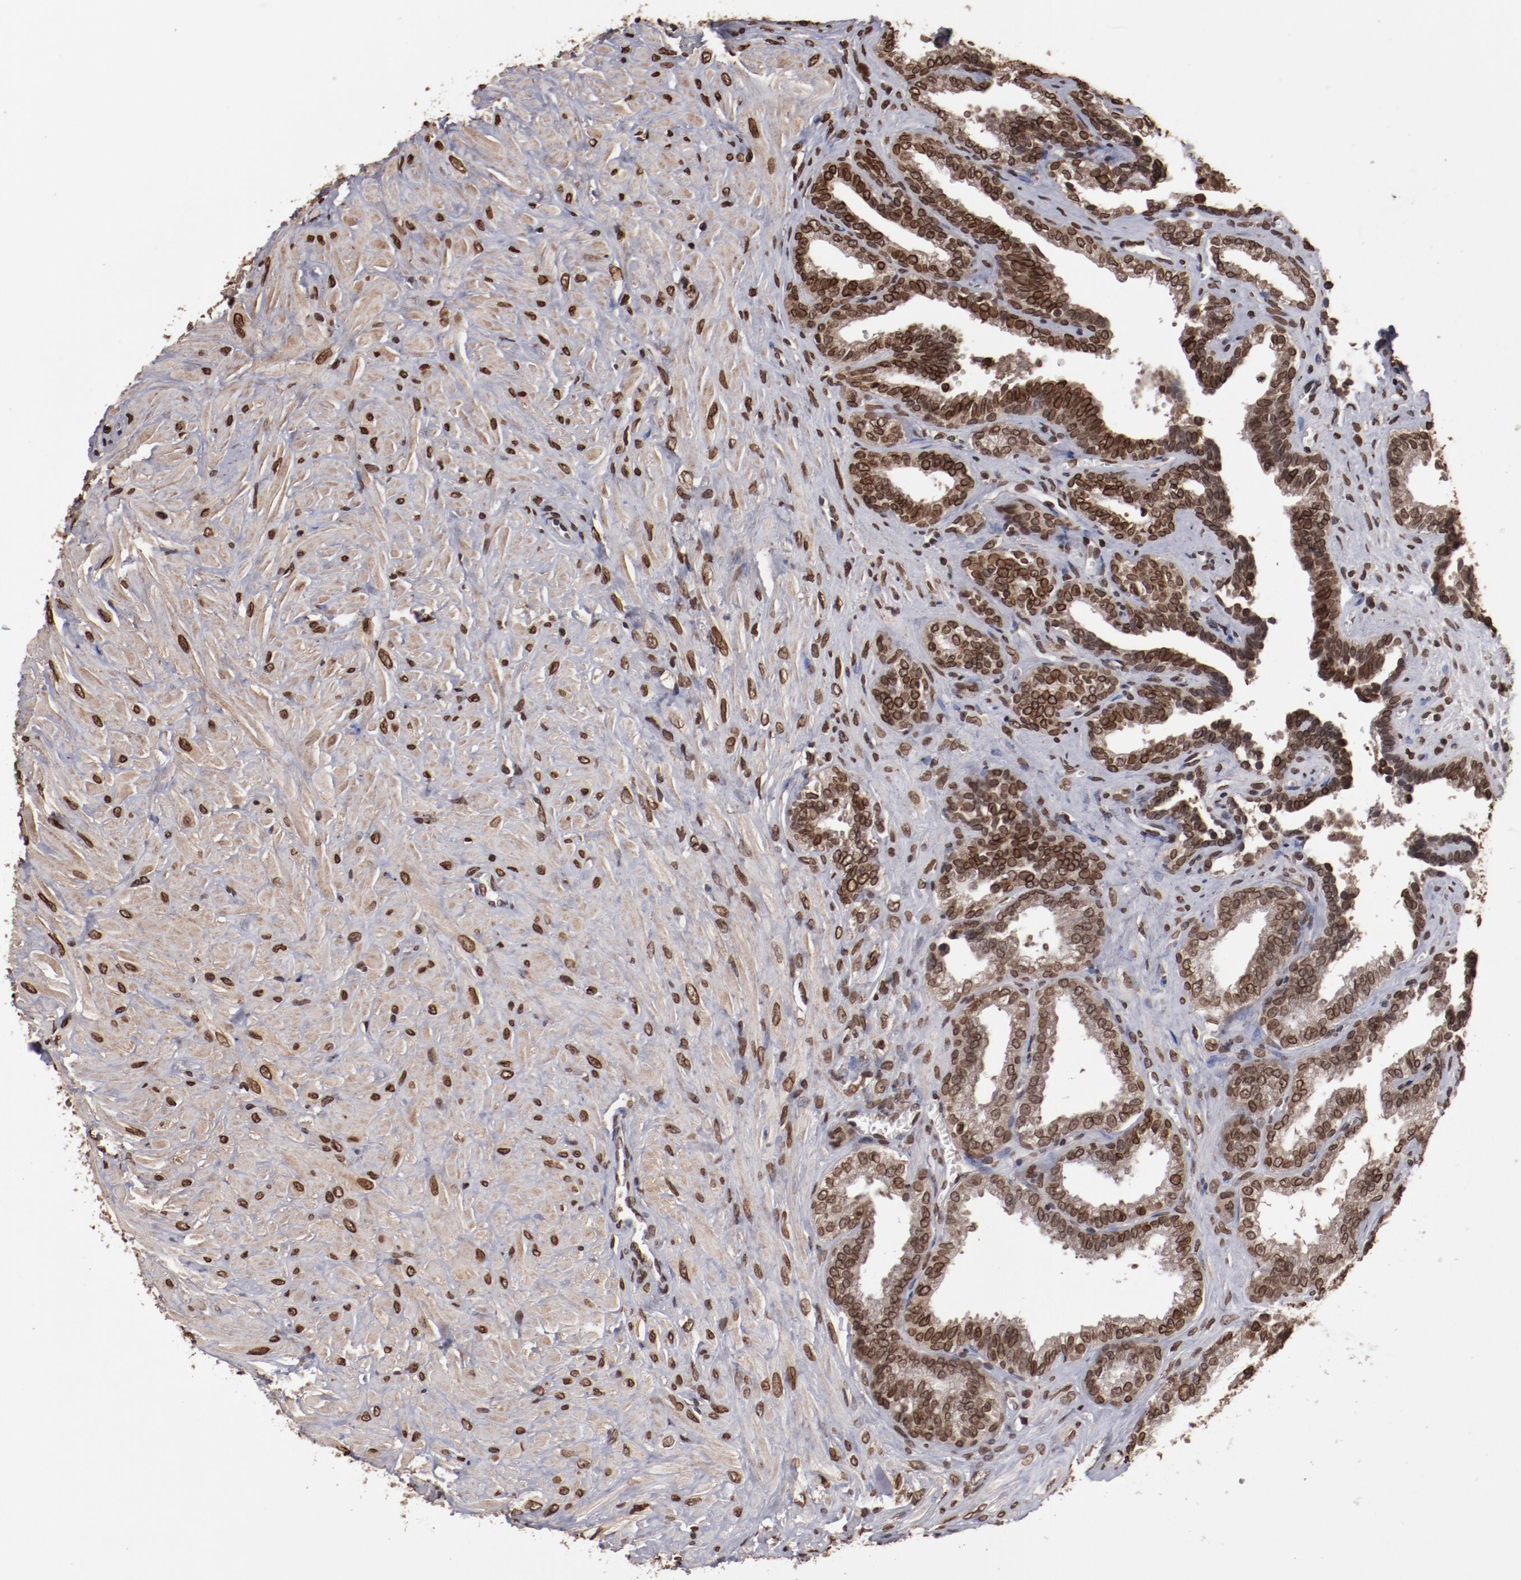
{"staining": {"intensity": "strong", "quantity": ">75%", "location": "nuclear"}, "tissue": "seminal vesicle", "cell_type": "Glandular cells", "image_type": "normal", "snomed": [{"axis": "morphology", "description": "Normal tissue, NOS"}, {"axis": "topography", "description": "Seminal veicle"}], "caption": "Seminal vesicle stained for a protein exhibits strong nuclear positivity in glandular cells. Nuclei are stained in blue.", "gene": "AKT1", "patient": {"sex": "male", "age": 26}}